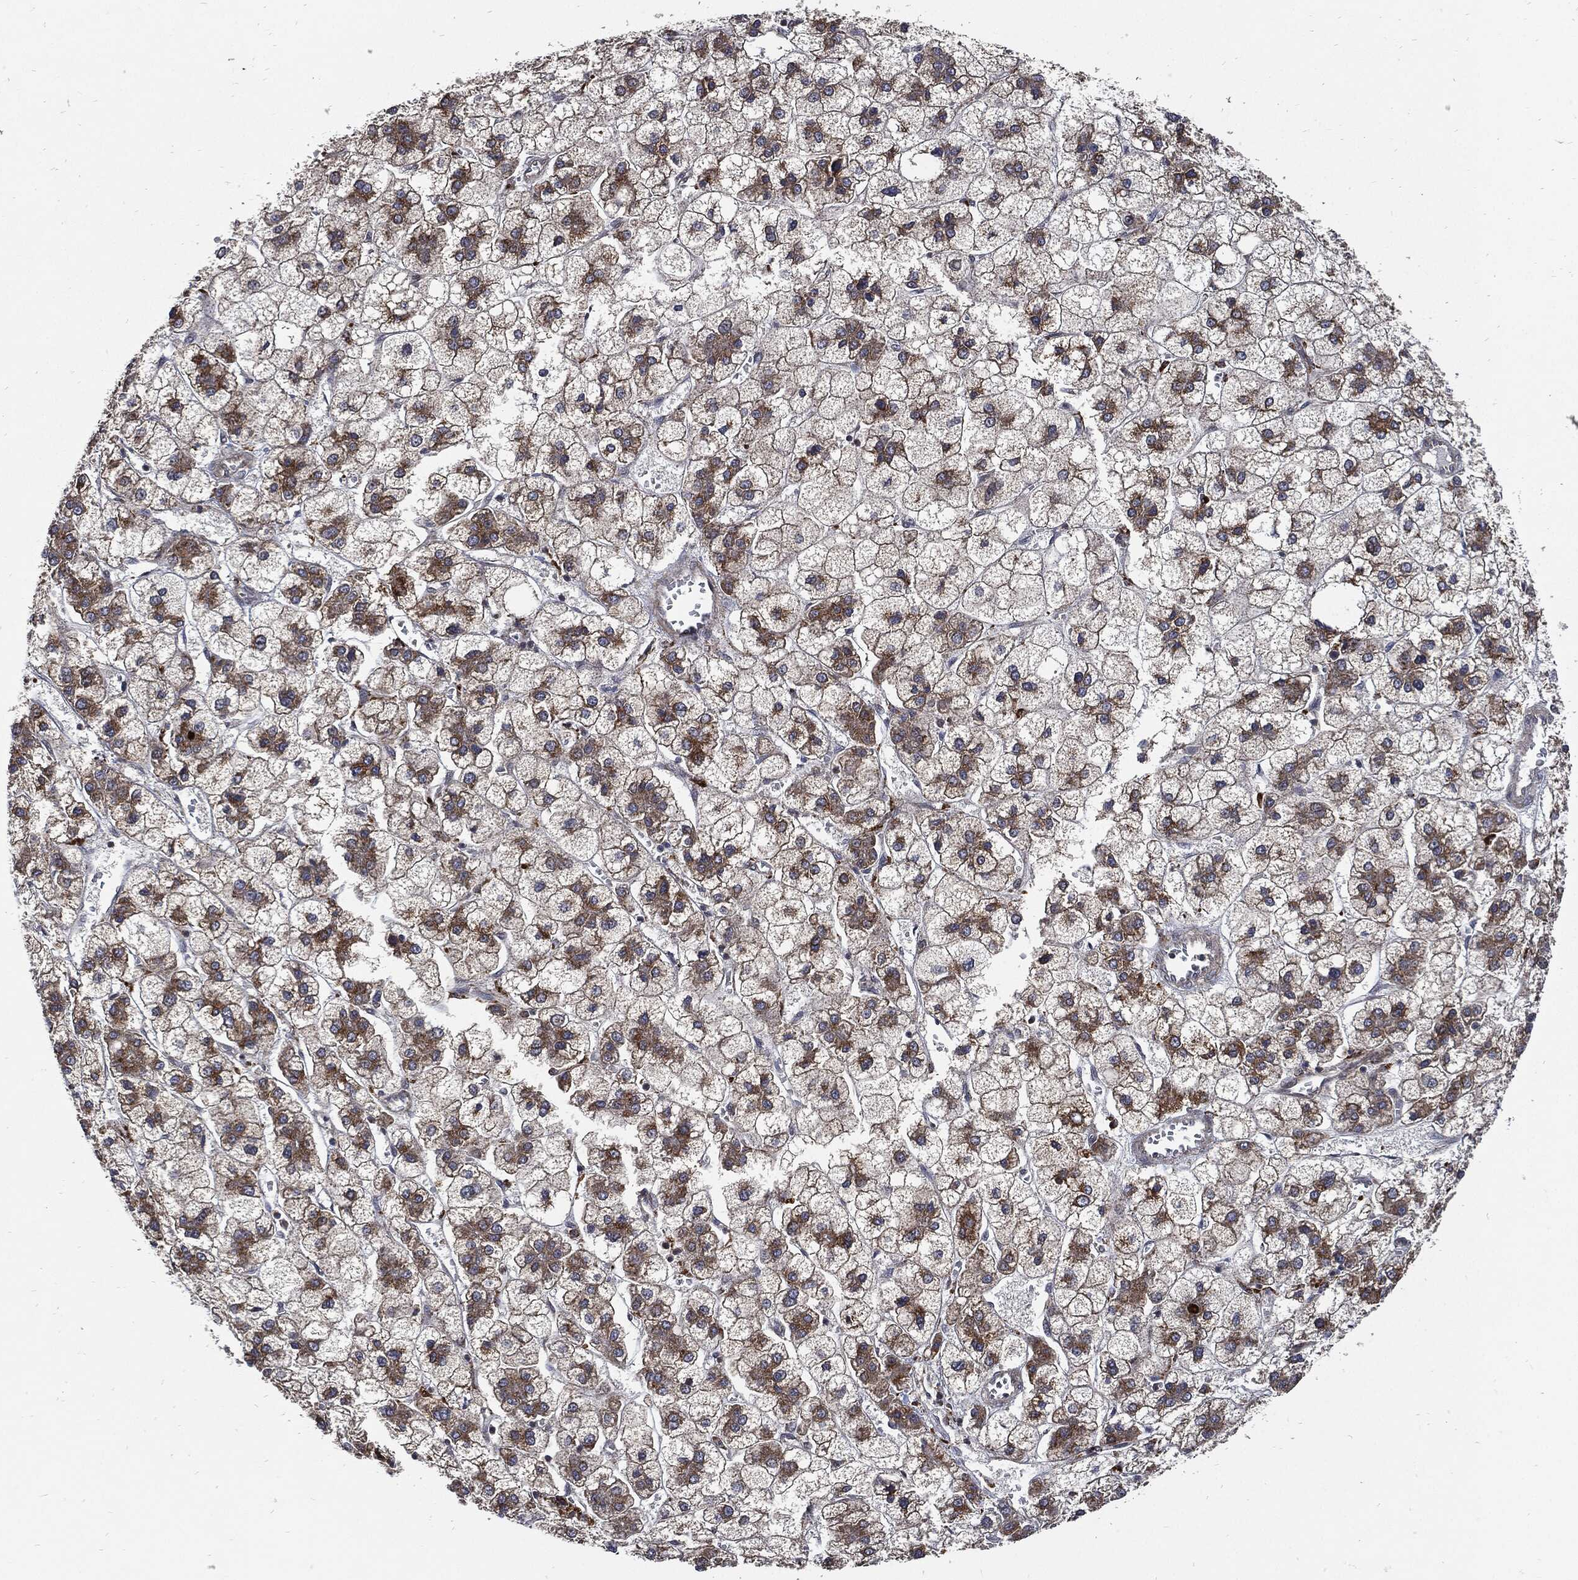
{"staining": {"intensity": "moderate", "quantity": "<25%", "location": "cytoplasmic/membranous"}, "tissue": "liver cancer", "cell_type": "Tumor cells", "image_type": "cancer", "snomed": [{"axis": "morphology", "description": "Carcinoma, Hepatocellular, NOS"}, {"axis": "topography", "description": "Liver"}], "caption": "A high-resolution image shows immunohistochemistry staining of liver cancer (hepatocellular carcinoma), which exhibits moderate cytoplasmic/membranous staining in approximately <25% of tumor cells.", "gene": "SLC31A2", "patient": {"sex": "male", "age": 73}}